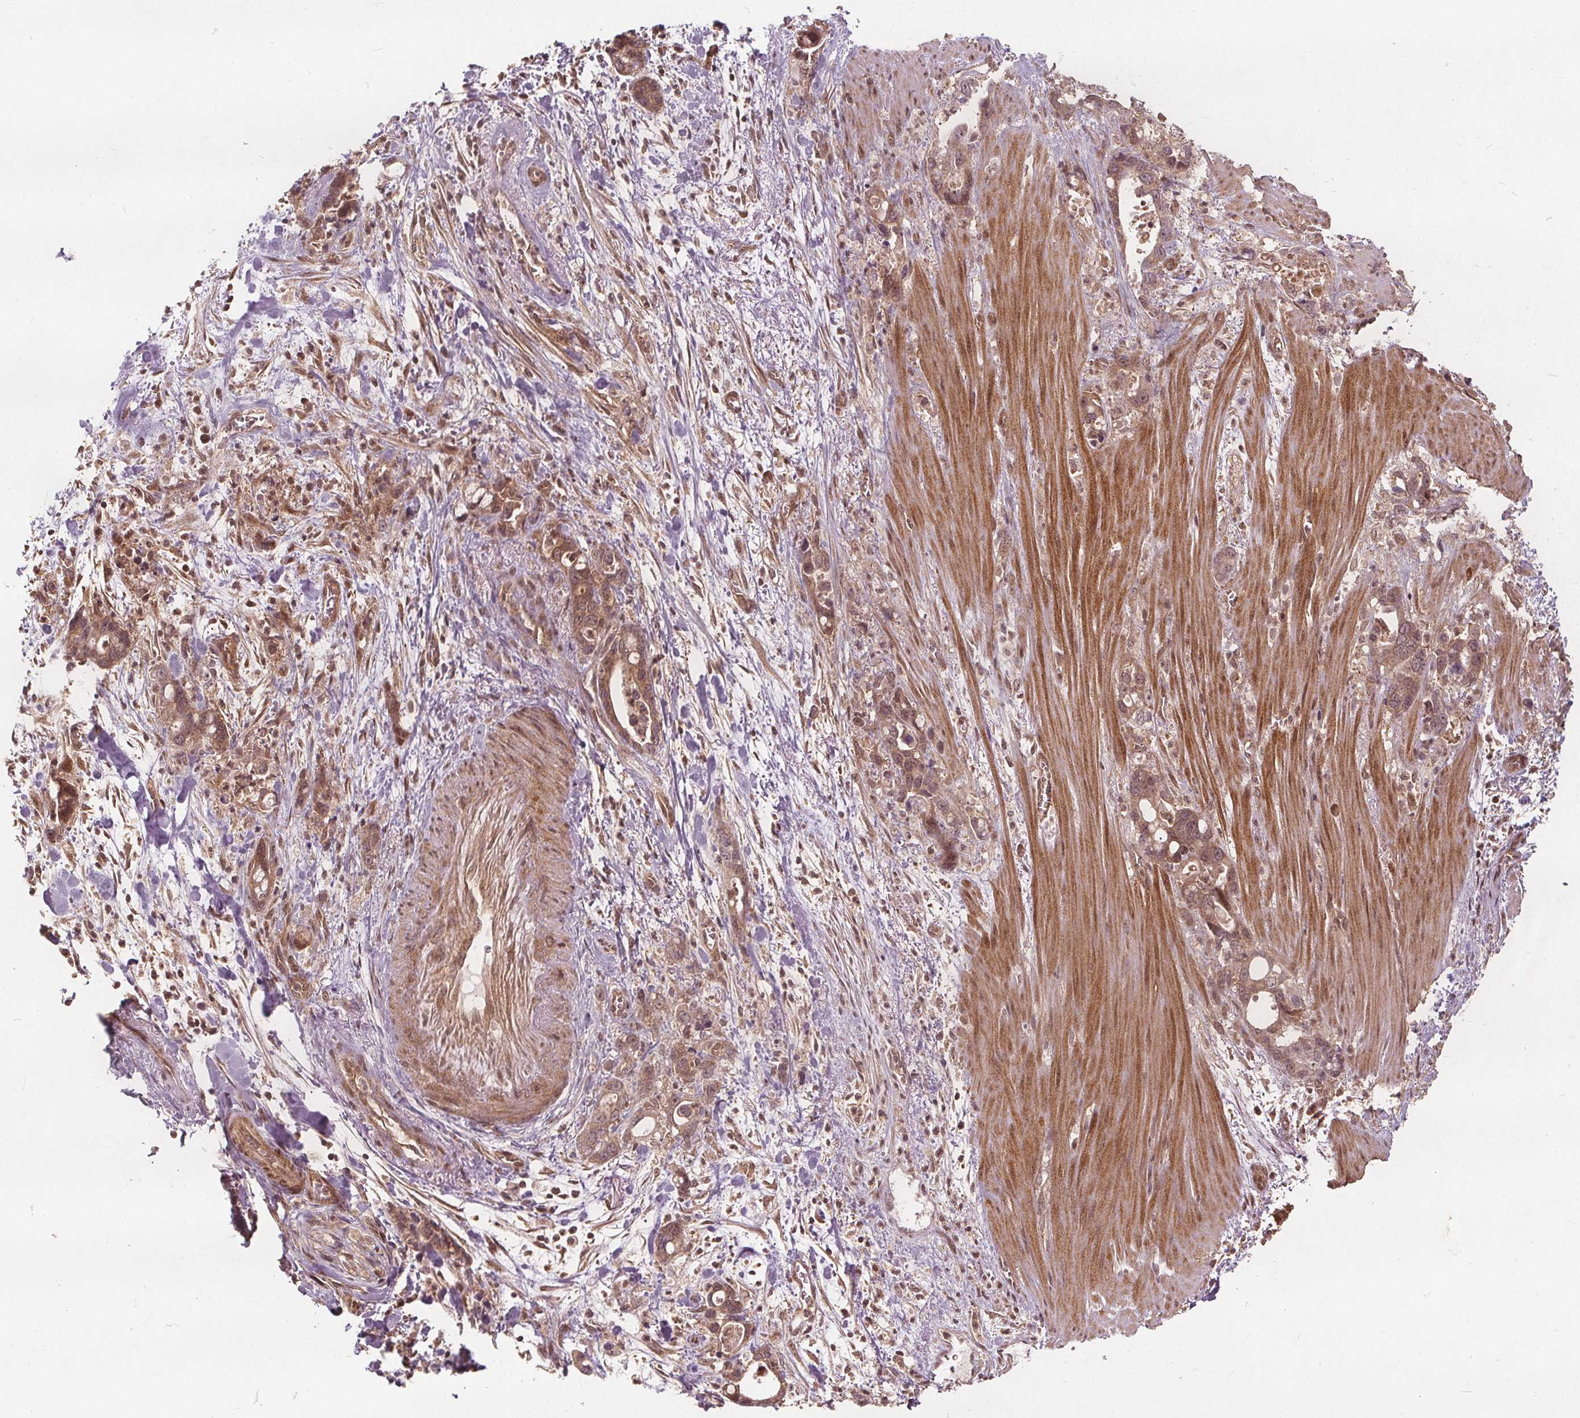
{"staining": {"intensity": "weak", "quantity": ">75%", "location": "cytoplasmic/membranous,nuclear"}, "tissue": "stomach cancer", "cell_type": "Tumor cells", "image_type": "cancer", "snomed": [{"axis": "morphology", "description": "Normal tissue, NOS"}, {"axis": "morphology", "description": "Adenocarcinoma, NOS"}, {"axis": "topography", "description": "Esophagus"}, {"axis": "topography", "description": "Stomach, upper"}], "caption": "An immunohistochemistry (IHC) photomicrograph of neoplastic tissue is shown. Protein staining in brown highlights weak cytoplasmic/membranous and nuclear positivity in stomach cancer within tumor cells.", "gene": "PPP1CB", "patient": {"sex": "male", "age": 74}}